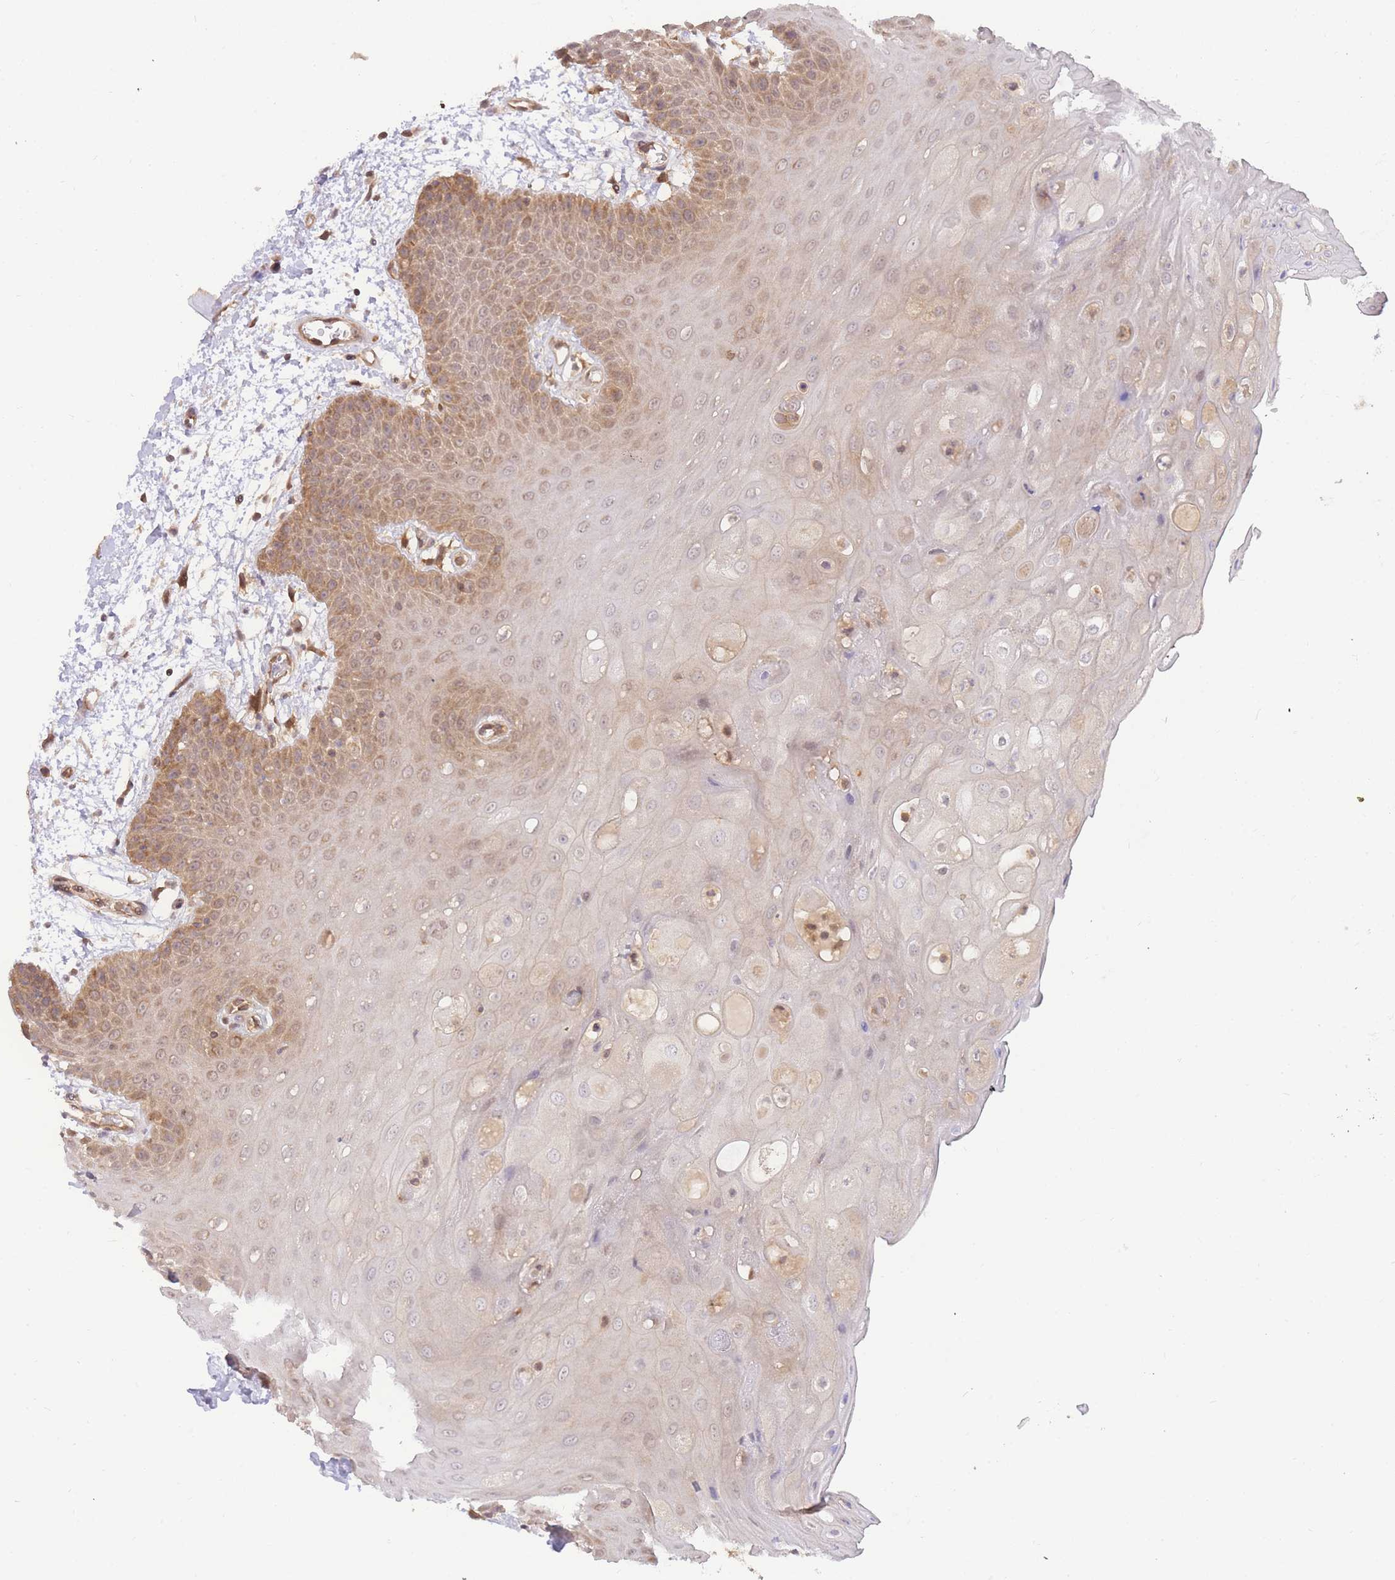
{"staining": {"intensity": "moderate", "quantity": "25%-75%", "location": "cytoplasmic/membranous,nuclear"}, "tissue": "oral mucosa", "cell_type": "Squamous epithelial cells", "image_type": "normal", "snomed": [{"axis": "morphology", "description": "Normal tissue, NOS"}, {"axis": "topography", "description": "Oral tissue"}, {"axis": "topography", "description": "Tounge, NOS"}], "caption": "Immunohistochemistry image of normal oral mucosa: oral mucosa stained using immunohistochemistry (IHC) demonstrates medium levels of moderate protein expression localized specifically in the cytoplasmic/membranous,nuclear of squamous epithelial cells, appearing as a cytoplasmic/membranous,nuclear brown color.", "gene": "KIAA1191", "patient": {"sex": "female", "age": 59}}